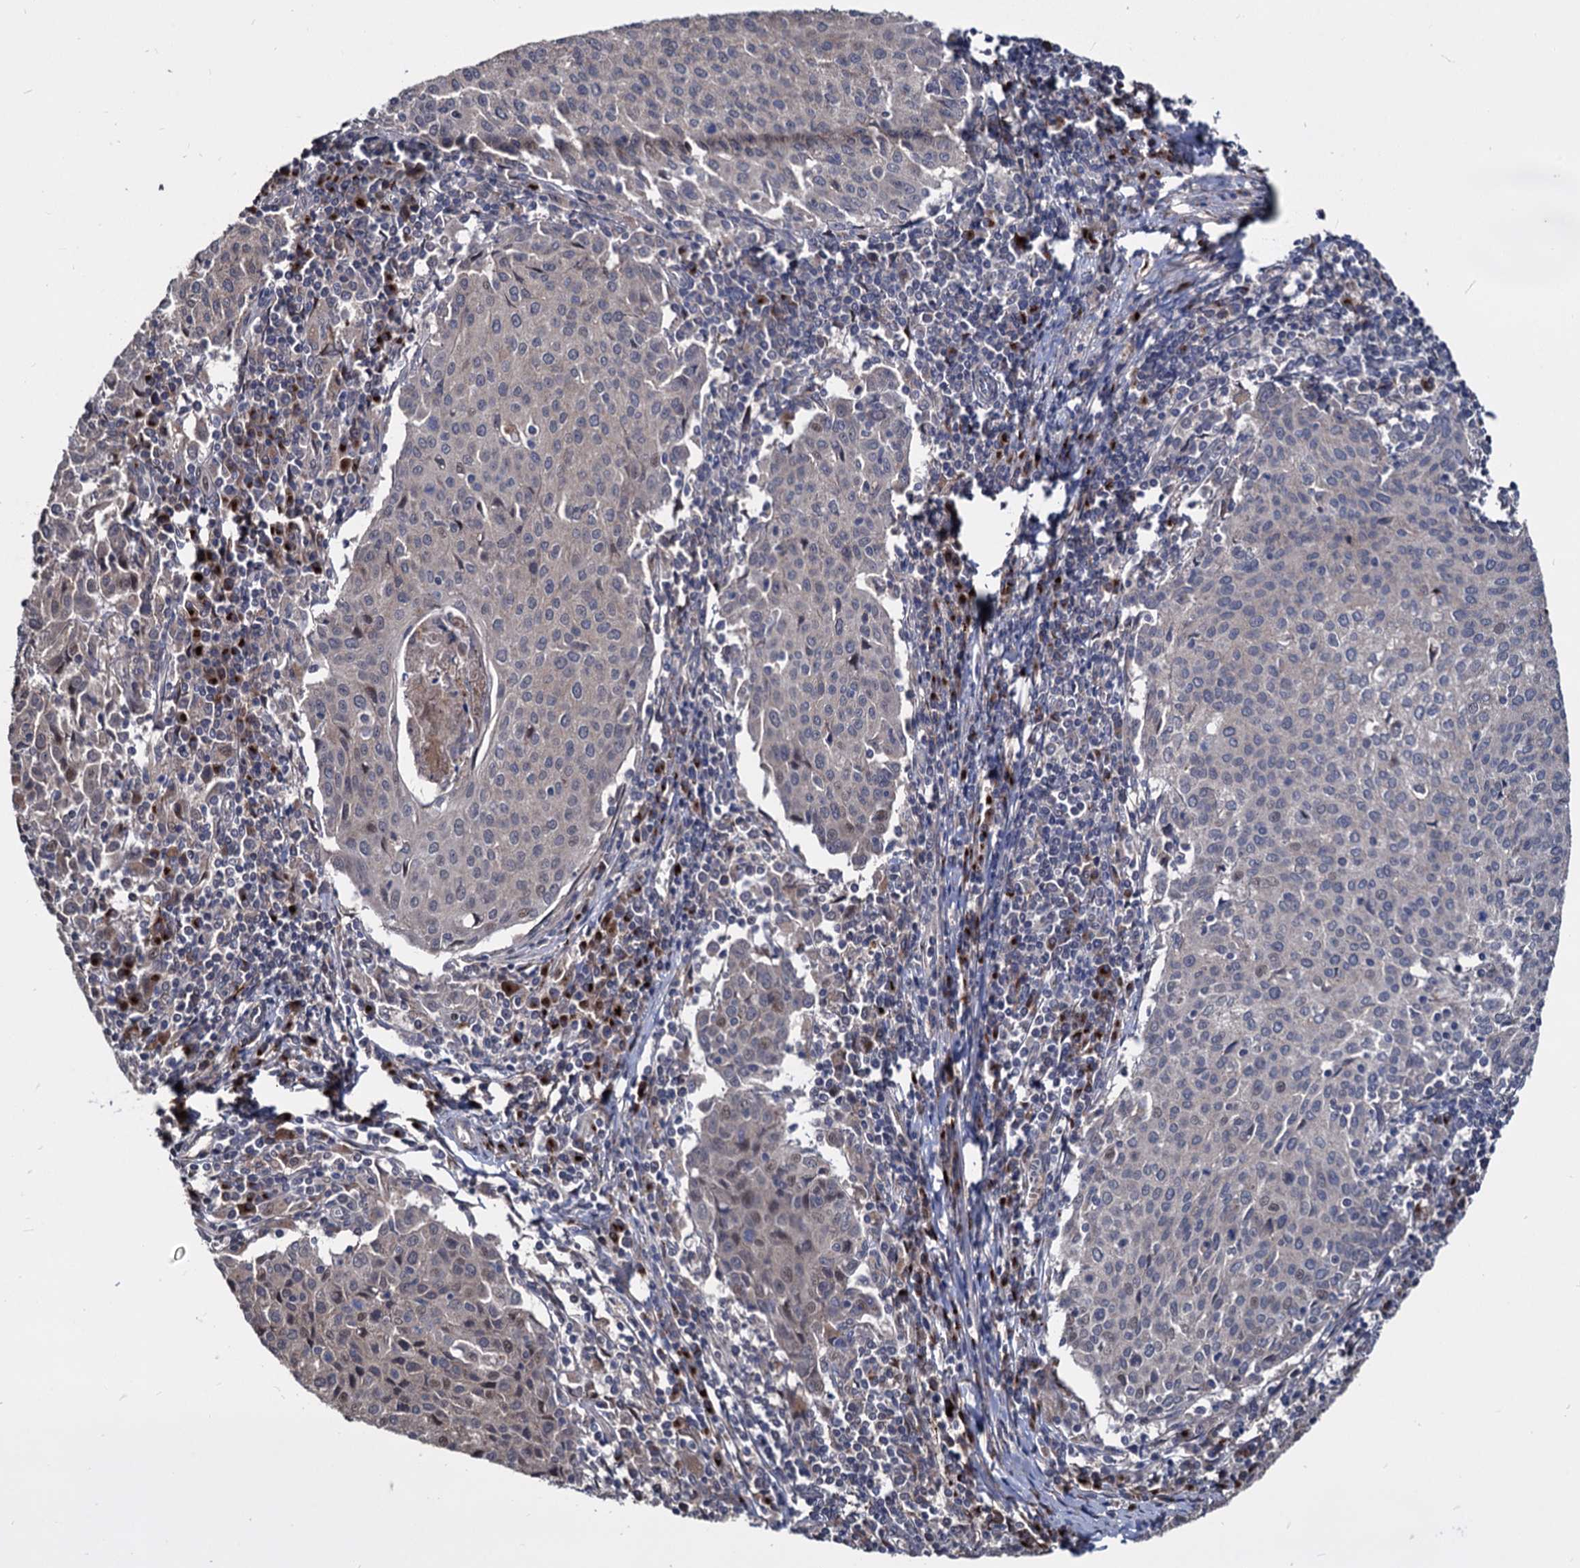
{"staining": {"intensity": "weak", "quantity": "<25%", "location": "cytoplasmic/membranous,nuclear"}, "tissue": "cervical cancer", "cell_type": "Tumor cells", "image_type": "cancer", "snomed": [{"axis": "morphology", "description": "Squamous cell carcinoma, NOS"}, {"axis": "topography", "description": "Cervix"}], "caption": "Immunohistochemistry (IHC) of squamous cell carcinoma (cervical) shows no positivity in tumor cells.", "gene": "SMAGP", "patient": {"sex": "female", "age": 46}}